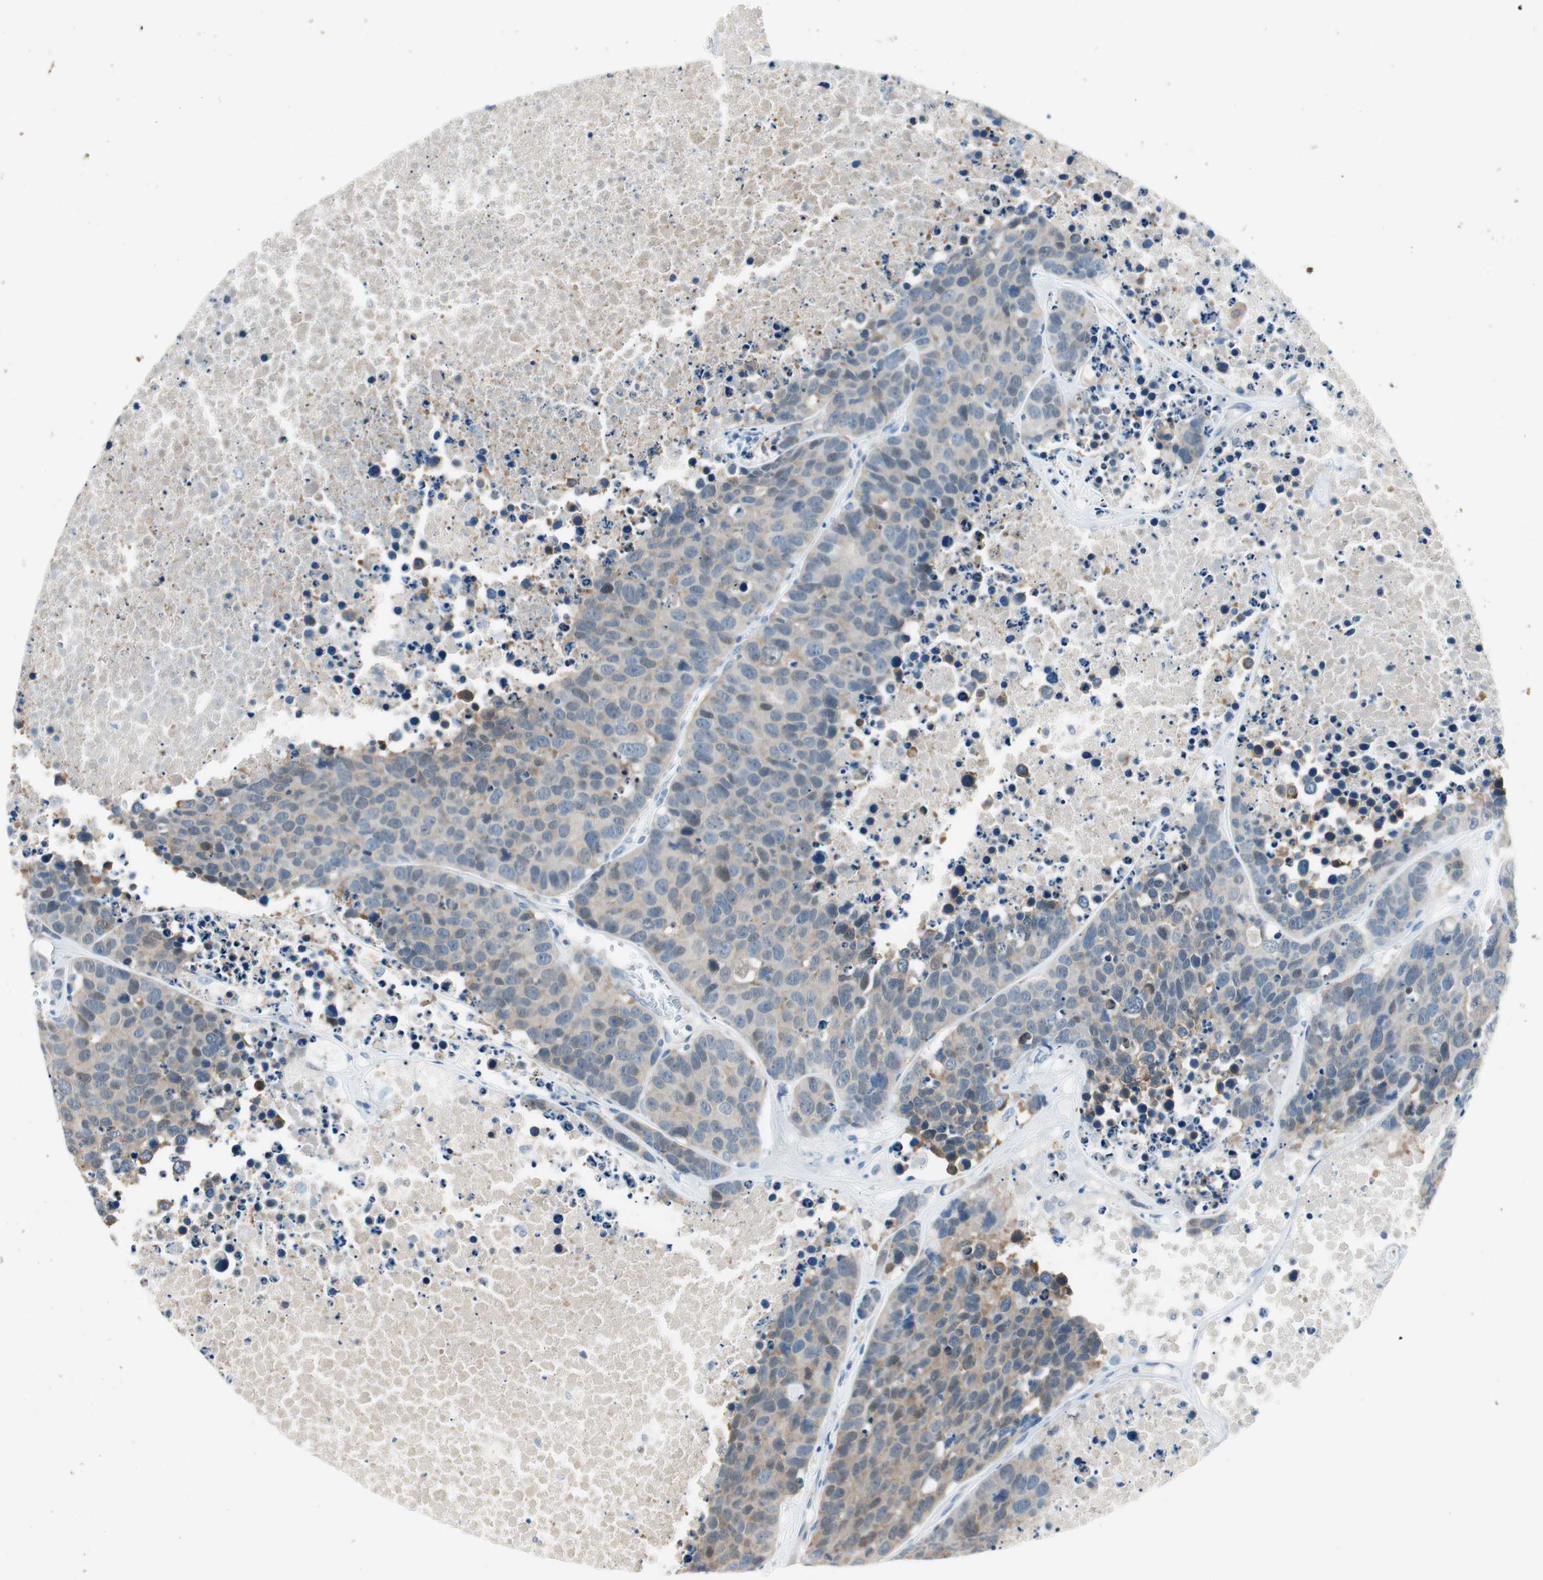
{"staining": {"intensity": "weak", "quantity": ">75%", "location": "cytoplasmic/membranous"}, "tissue": "carcinoid", "cell_type": "Tumor cells", "image_type": "cancer", "snomed": [{"axis": "morphology", "description": "Carcinoid, malignant, NOS"}, {"axis": "topography", "description": "Lung"}], "caption": "About >75% of tumor cells in carcinoid (malignant) demonstrate weak cytoplasmic/membranous protein staining as visualized by brown immunohistochemical staining.", "gene": "GNAO1", "patient": {"sex": "male", "age": 60}}